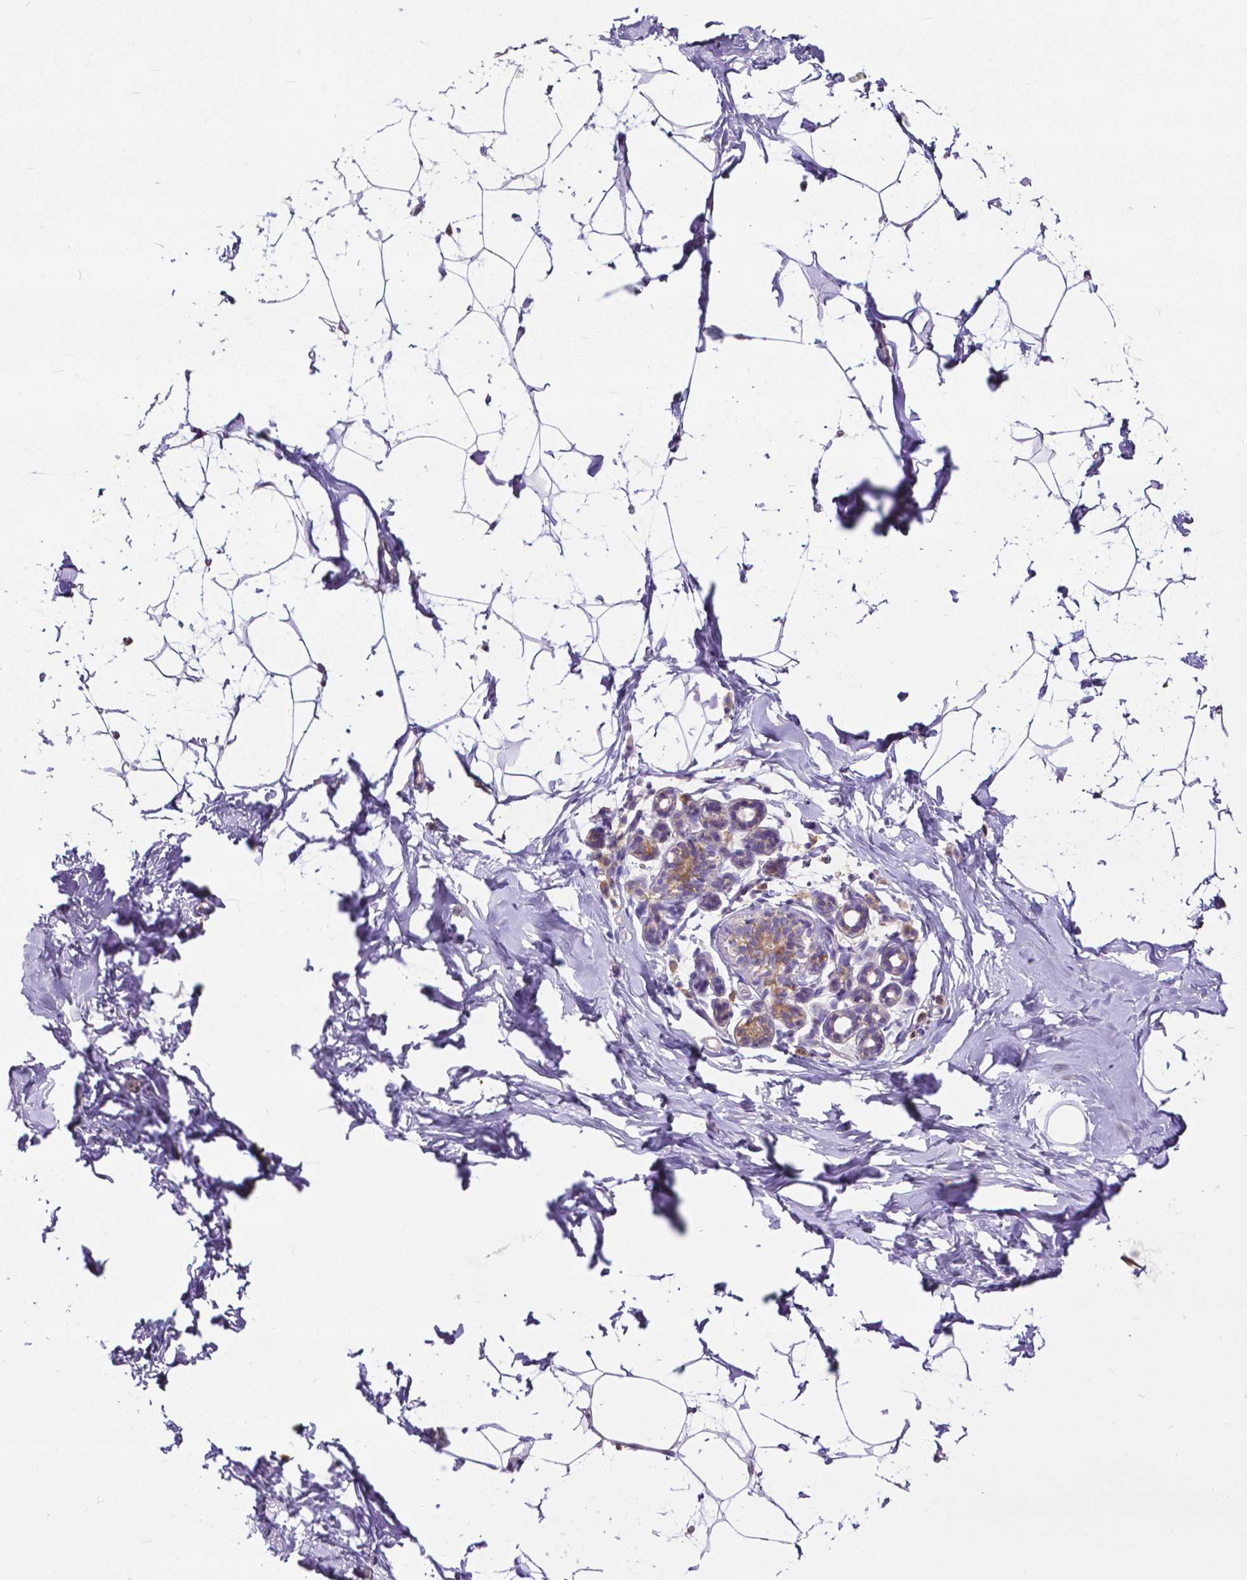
{"staining": {"intensity": "negative", "quantity": "none", "location": "none"}, "tissue": "breast", "cell_type": "Adipocytes", "image_type": "normal", "snomed": [{"axis": "morphology", "description": "Normal tissue, NOS"}, {"axis": "topography", "description": "Breast"}], "caption": "A histopathology image of human breast is negative for staining in adipocytes. (DAB IHC visualized using brightfield microscopy, high magnification).", "gene": "DICER1", "patient": {"sex": "female", "age": 32}}